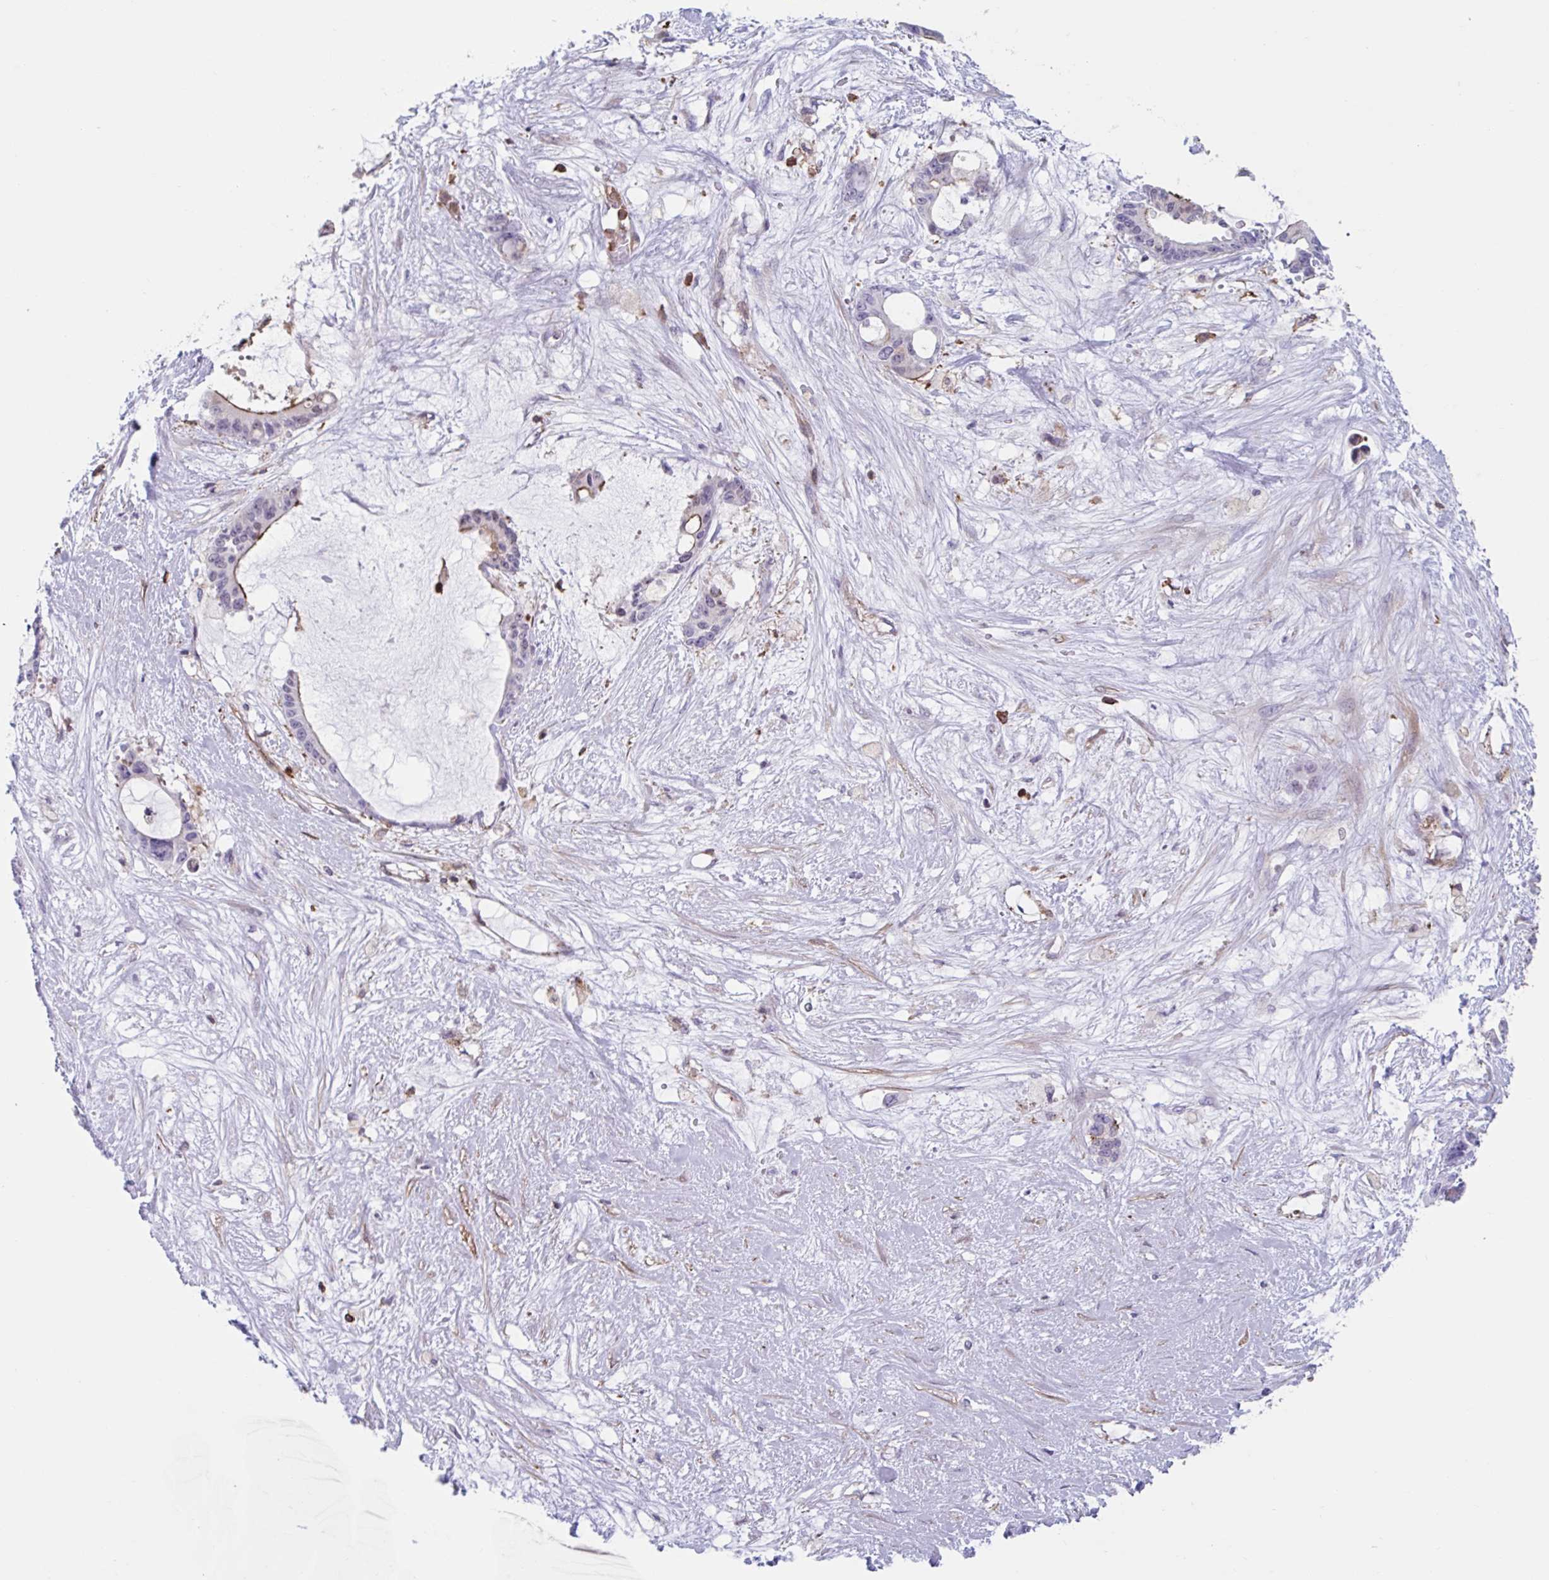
{"staining": {"intensity": "moderate", "quantity": "<25%", "location": "cytoplasmic/membranous"}, "tissue": "liver cancer", "cell_type": "Tumor cells", "image_type": "cancer", "snomed": [{"axis": "morphology", "description": "Normal tissue, NOS"}, {"axis": "morphology", "description": "Cholangiocarcinoma"}, {"axis": "topography", "description": "Liver"}, {"axis": "topography", "description": "Peripheral nerve tissue"}], "caption": "Cholangiocarcinoma (liver) stained with immunohistochemistry (IHC) demonstrates moderate cytoplasmic/membranous staining in about <25% of tumor cells.", "gene": "EFHD1", "patient": {"sex": "female", "age": 73}}